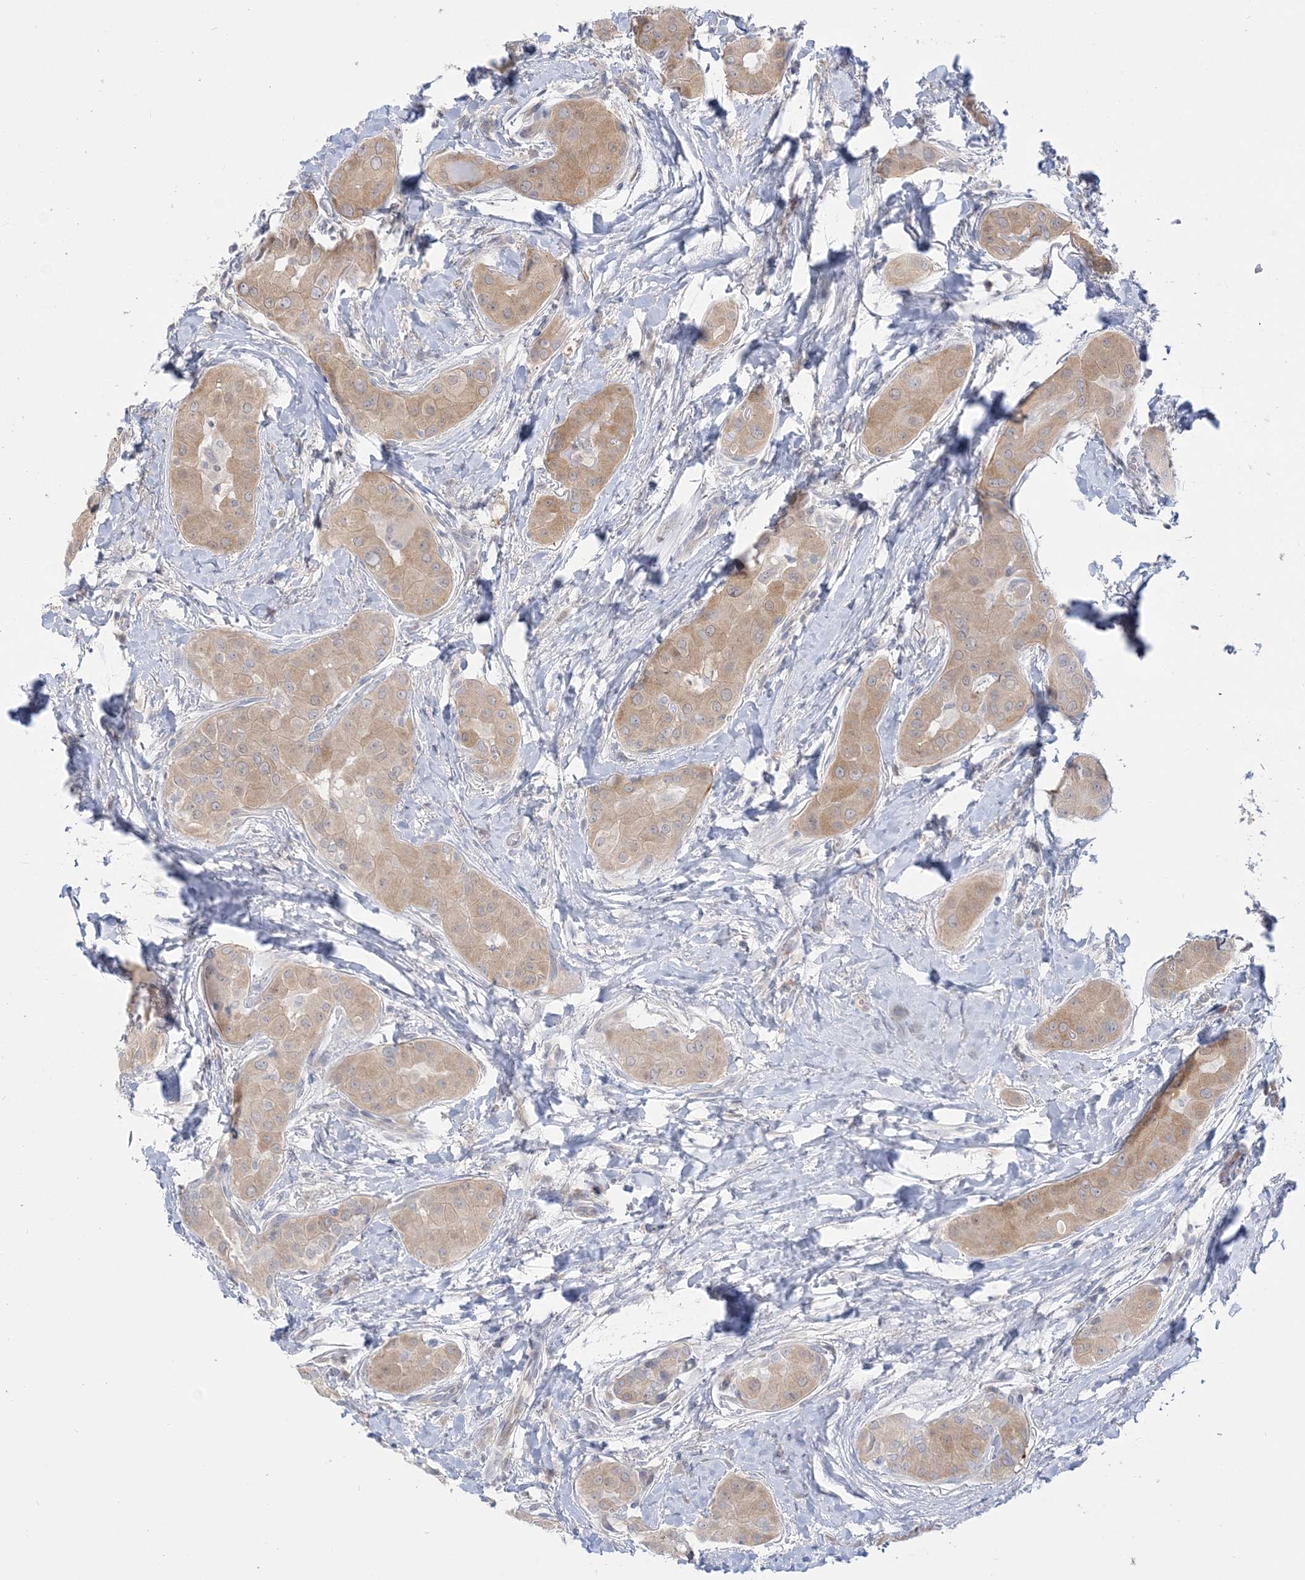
{"staining": {"intensity": "weak", "quantity": "25%-75%", "location": "cytoplasmic/membranous"}, "tissue": "thyroid cancer", "cell_type": "Tumor cells", "image_type": "cancer", "snomed": [{"axis": "morphology", "description": "Papillary adenocarcinoma, NOS"}, {"axis": "topography", "description": "Thyroid gland"}], "caption": "IHC staining of thyroid papillary adenocarcinoma, which exhibits low levels of weak cytoplasmic/membranous expression in approximately 25%-75% of tumor cells indicating weak cytoplasmic/membranous protein positivity. The staining was performed using DAB (brown) for protein detection and nuclei were counterstained in hematoxylin (blue).", "gene": "THADA", "patient": {"sex": "male", "age": 33}}